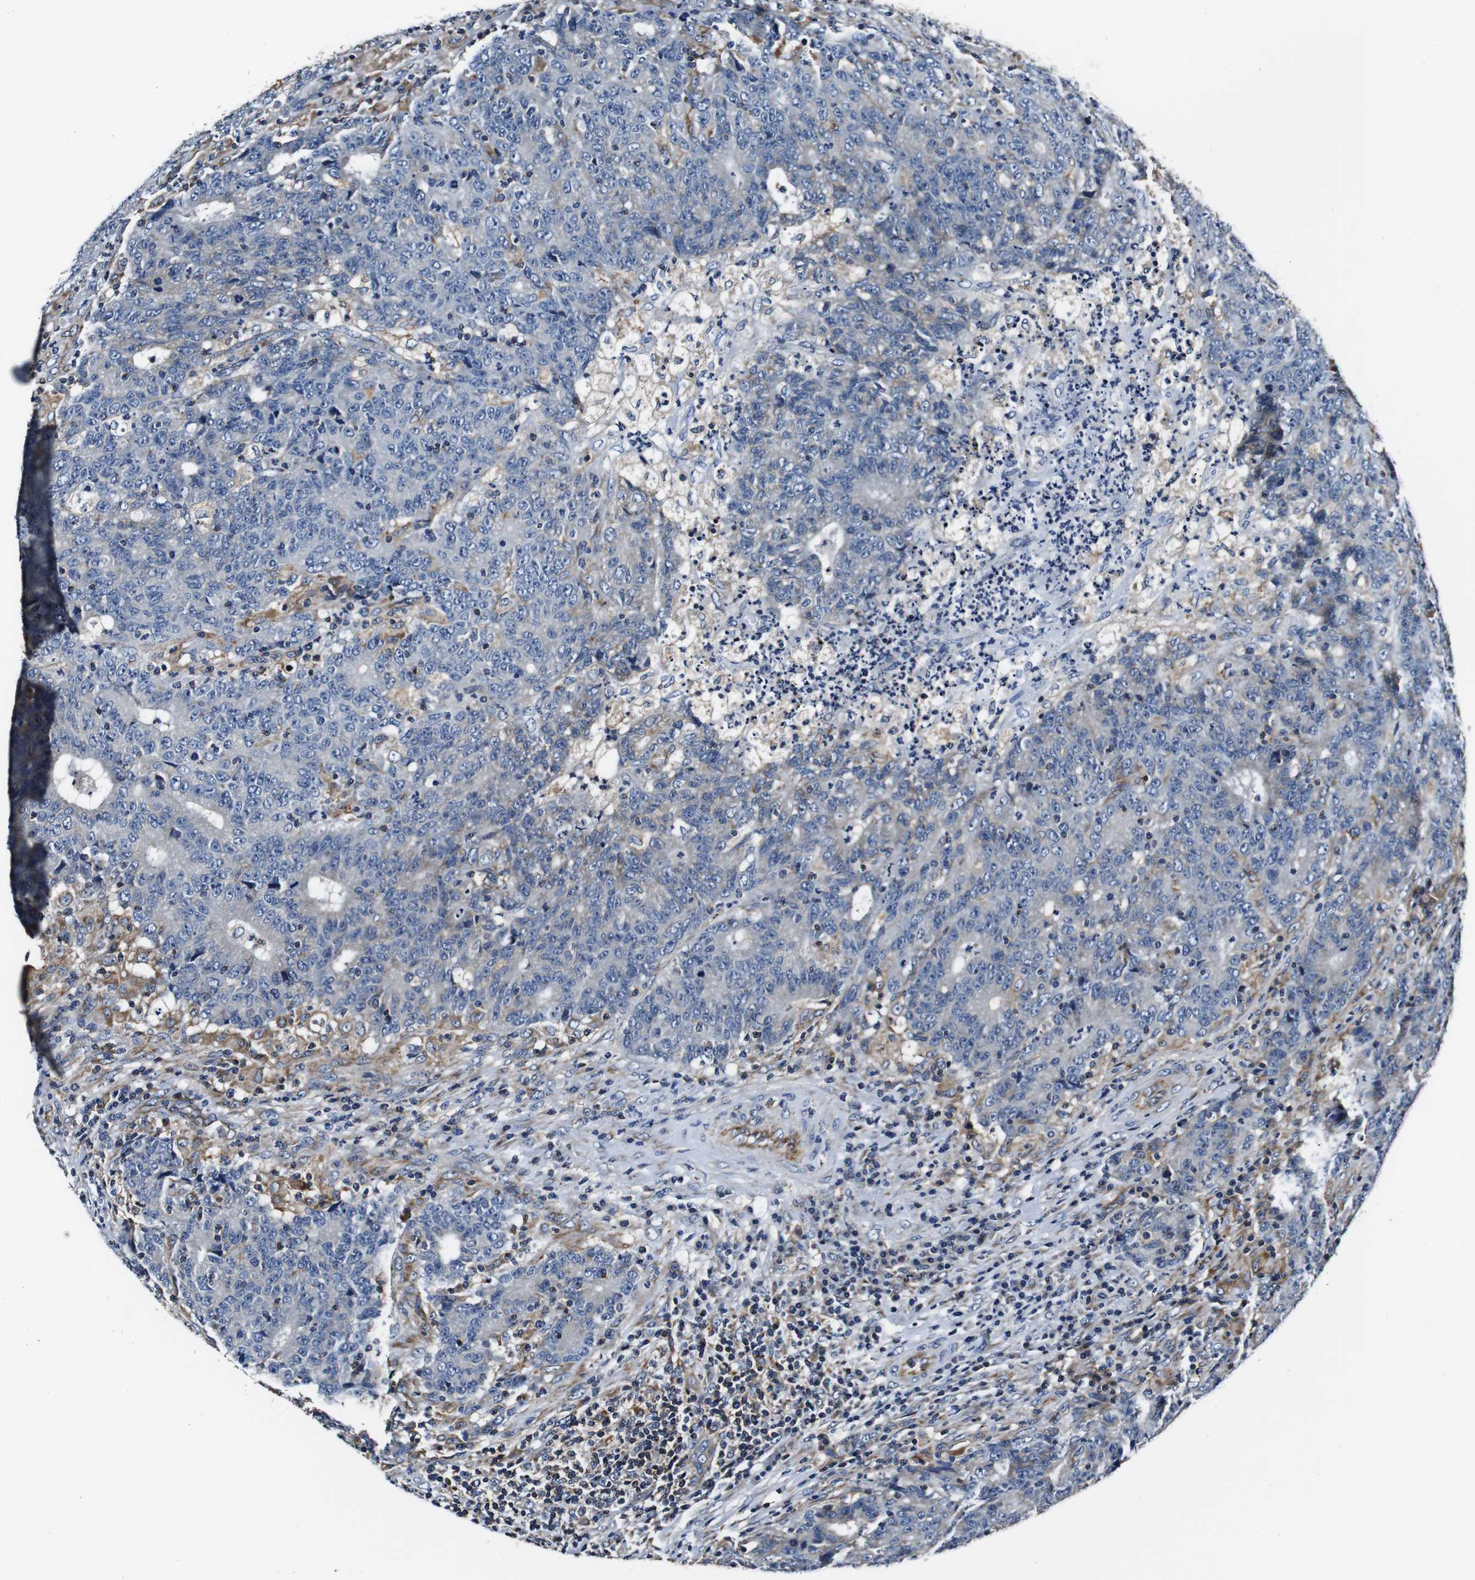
{"staining": {"intensity": "weak", "quantity": "<25%", "location": "cytoplasmic/membranous"}, "tissue": "colorectal cancer", "cell_type": "Tumor cells", "image_type": "cancer", "snomed": [{"axis": "morphology", "description": "Normal tissue, NOS"}, {"axis": "morphology", "description": "Adenocarcinoma, NOS"}, {"axis": "topography", "description": "Colon"}], "caption": "An immunohistochemistry (IHC) photomicrograph of colorectal cancer is shown. There is no staining in tumor cells of colorectal cancer.", "gene": "HK1", "patient": {"sex": "female", "age": 75}}